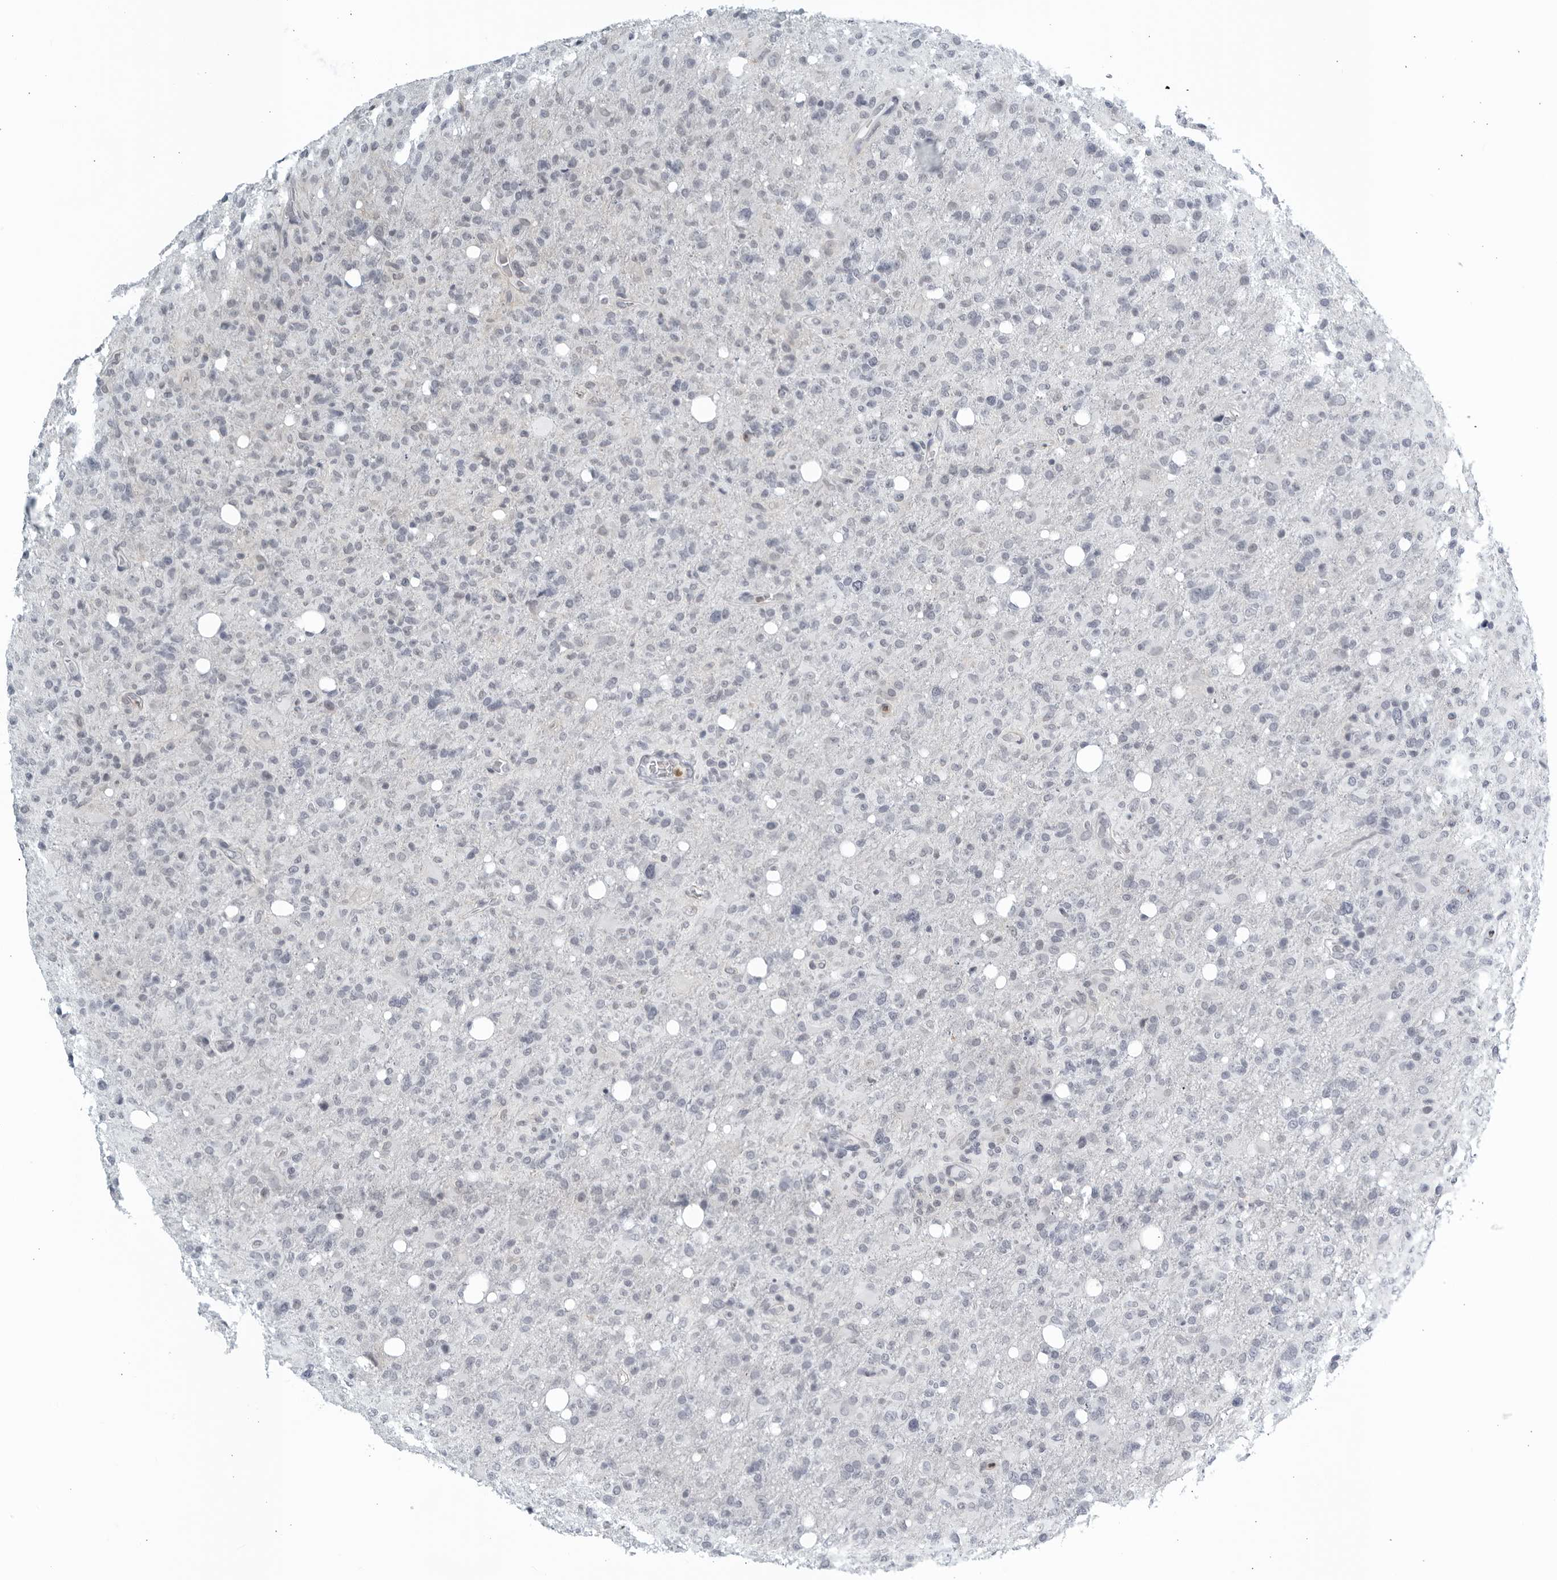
{"staining": {"intensity": "negative", "quantity": "none", "location": "none"}, "tissue": "glioma", "cell_type": "Tumor cells", "image_type": "cancer", "snomed": [{"axis": "morphology", "description": "Glioma, malignant, High grade"}, {"axis": "topography", "description": "Brain"}], "caption": "The image displays no significant staining in tumor cells of high-grade glioma (malignant). (IHC, brightfield microscopy, high magnification).", "gene": "KLK7", "patient": {"sex": "female", "age": 57}}